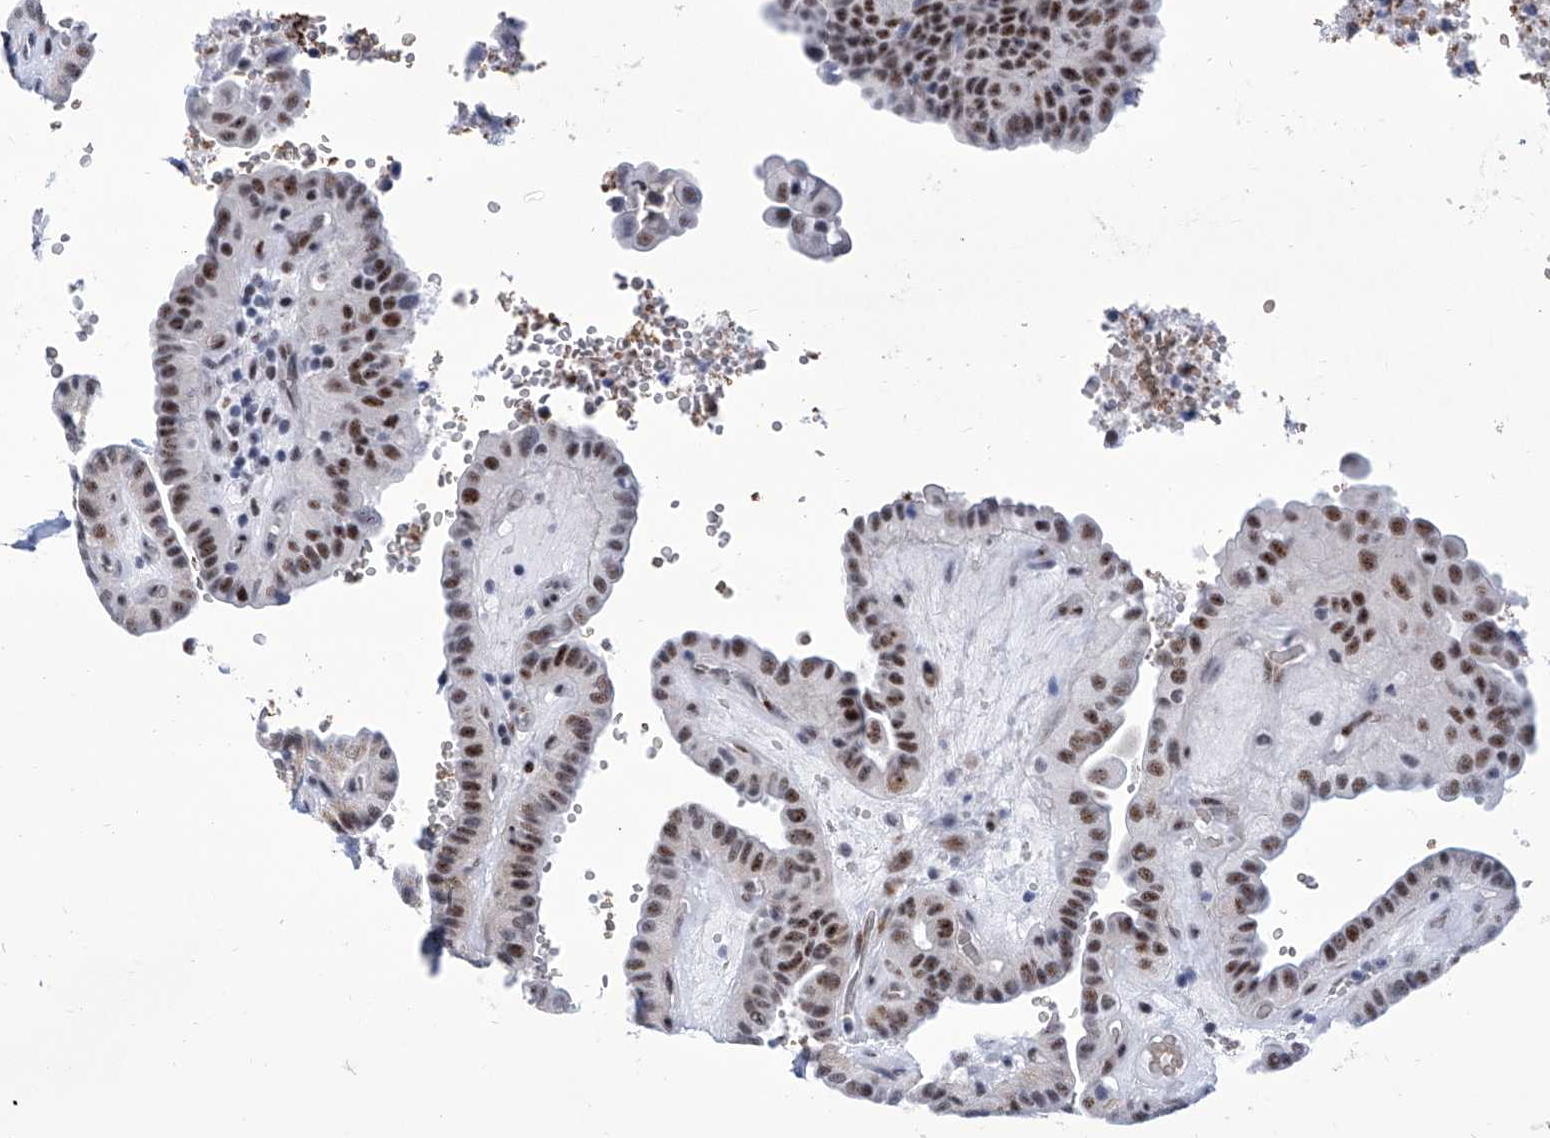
{"staining": {"intensity": "moderate", "quantity": ">75%", "location": "nuclear"}, "tissue": "thyroid cancer", "cell_type": "Tumor cells", "image_type": "cancer", "snomed": [{"axis": "morphology", "description": "Papillary adenocarcinoma, NOS"}, {"axis": "topography", "description": "Thyroid gland"}], "caption": "Brown immunohistochemical staining in human thyroid papillary adenocarcinoma shows moderate nuclear staining in about >75% of tumor cells.", "gene": "SART1", "patient": {"sex": "male", "age": 77}}